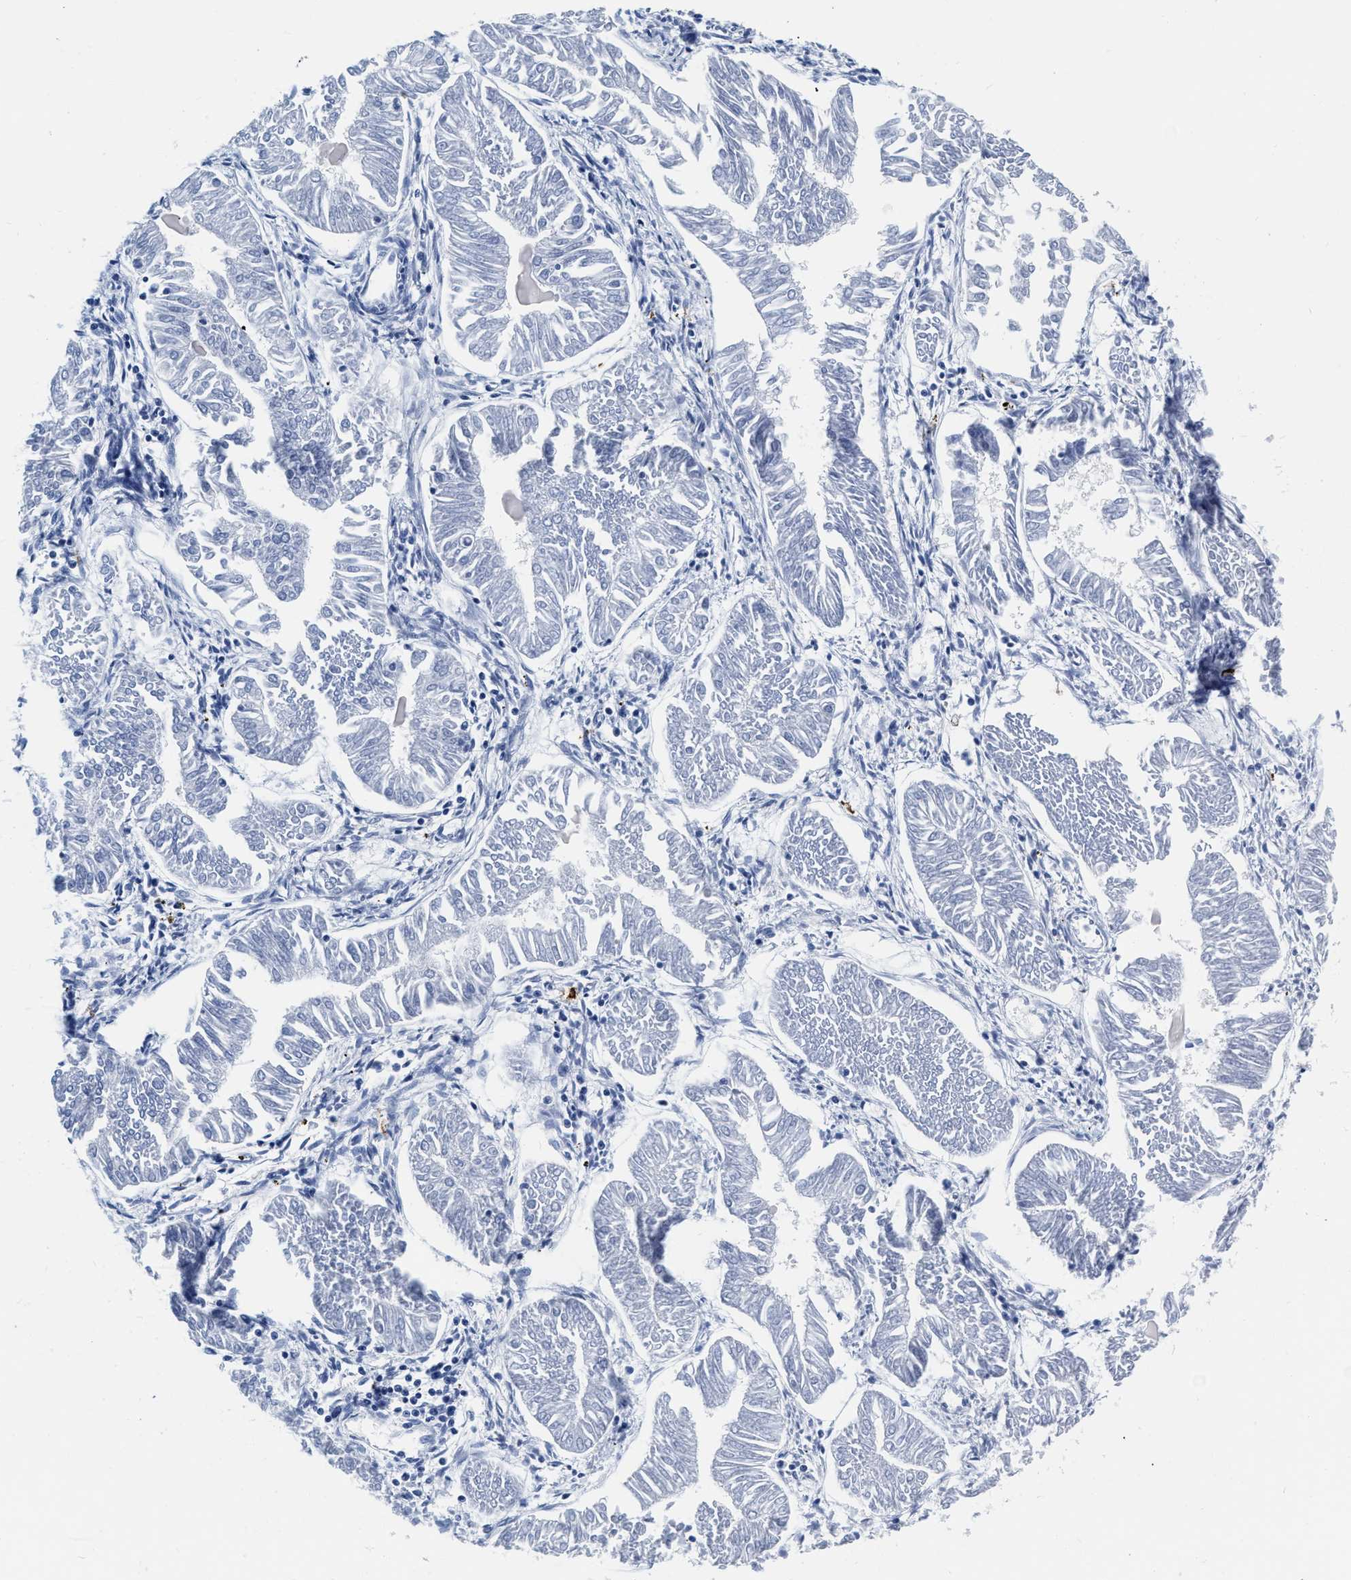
{"staining": {"intensity": "negative", "quantity": "none", "location": "none"}, "tissue": "endometrial cancer", "cell_type": "Tumor cells", "image_type": "cancer", "snomed": [{"axis": "morphology", "description": "Adenocarcinoma, NOS"}, {"axis": "topography", "description": "Endometrium"}], "caption": "DAB immunohistochemical staining of human endometrial cancer (adenocarcinoma) demonstrates no significant positivity in tumor cells.", "gene": "CER1", "patient": {"sex": "female", "age": 53}}